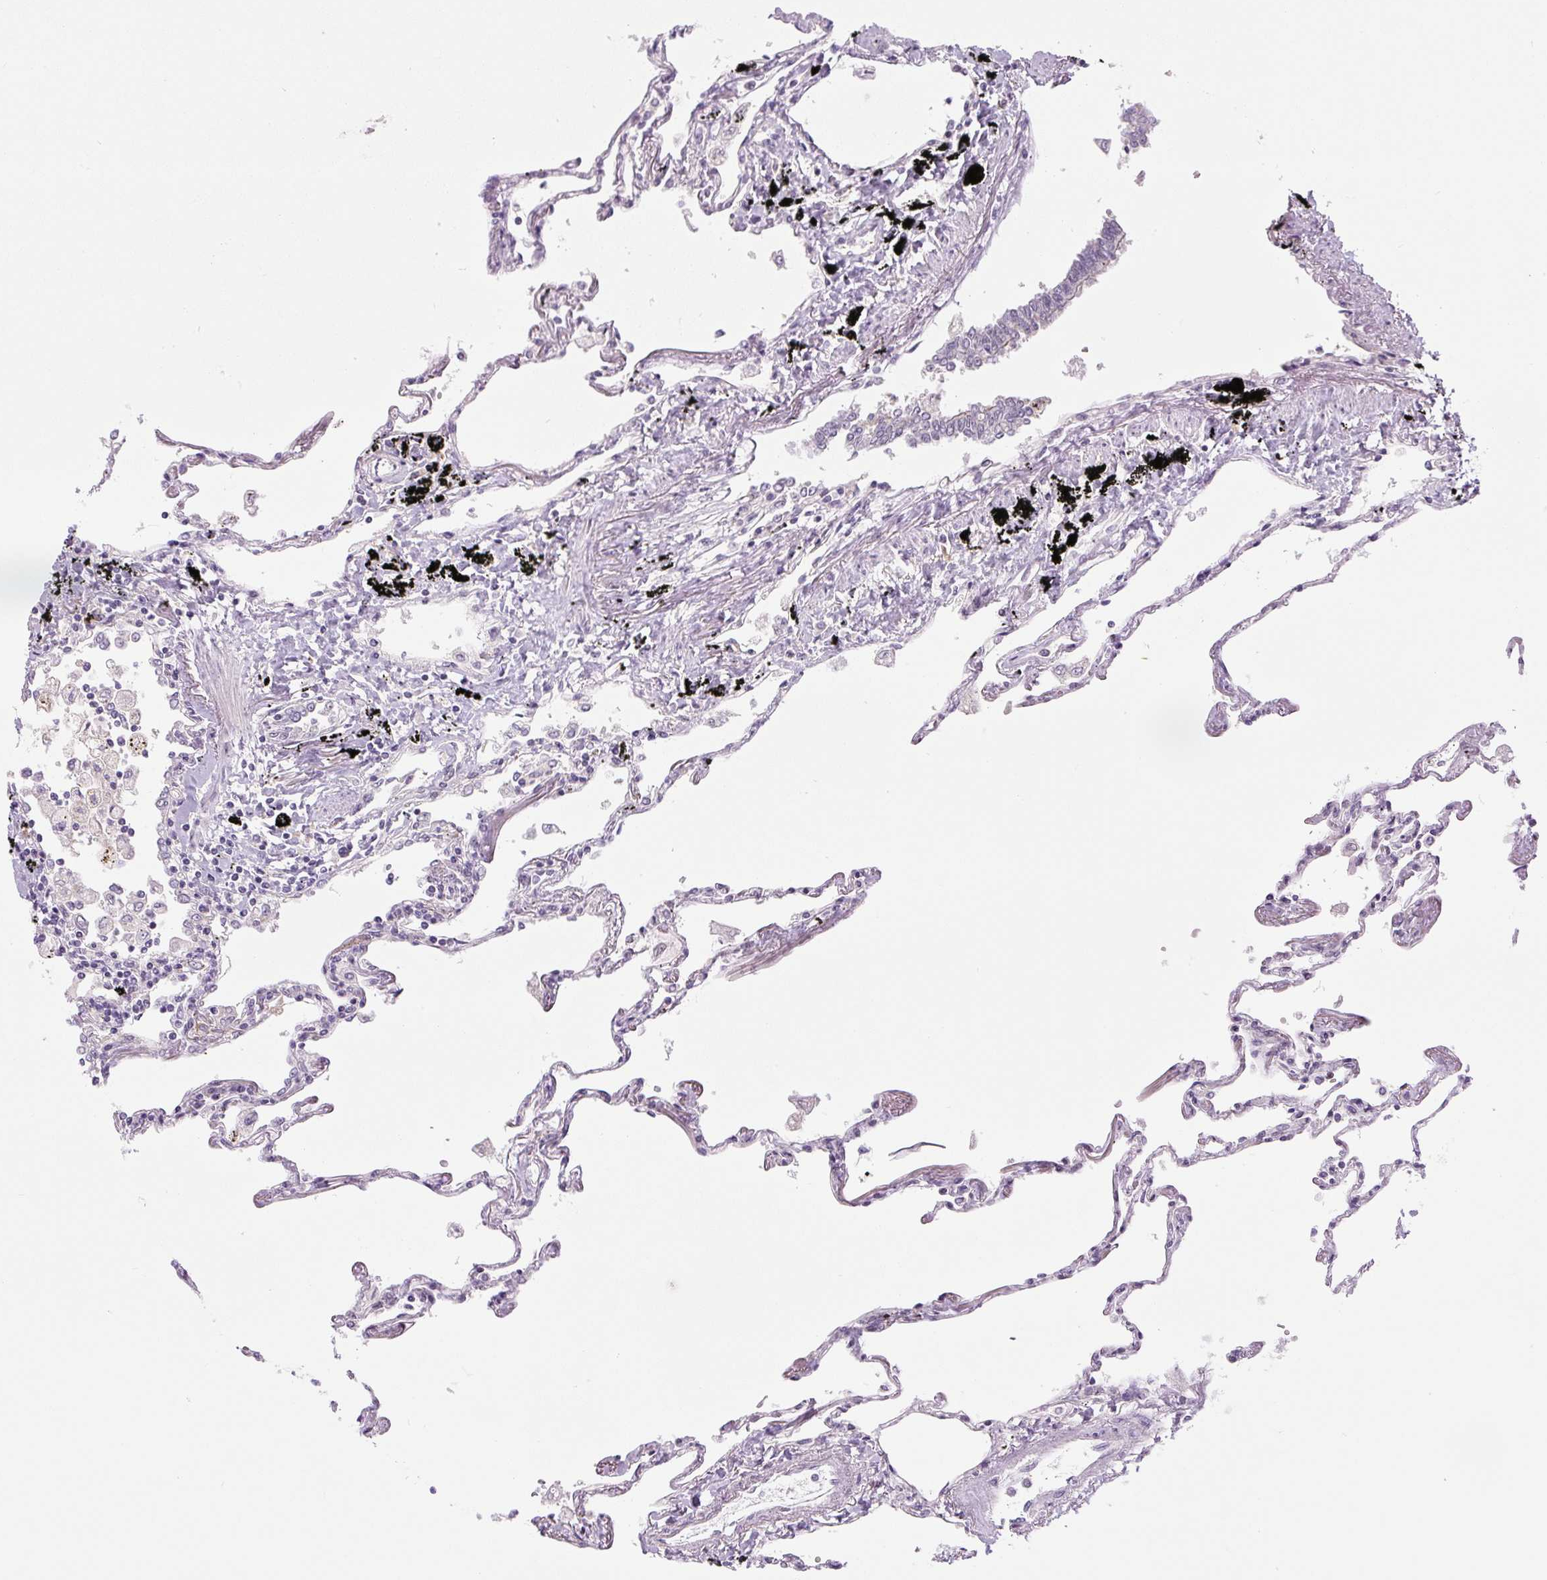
{"staining": {"intensity": "moderate", "quantity": "<25%", "location": "nuclear"}, "tissue": "lung", "cell_type": "Alveolar cells", "image_type": "normal", "snomed": [{"axis": "morphology", "description": "Normal tissue, NOS"}, {"axis": "topography", "description": "Lung"}], "caption": "Alveolar cells display low levels of moderate nuclear positivity in approximately <25% of cells in unremarkable human lung.", "gene": "TCFL5", "patient": {"sex": "female", "age": 67}}